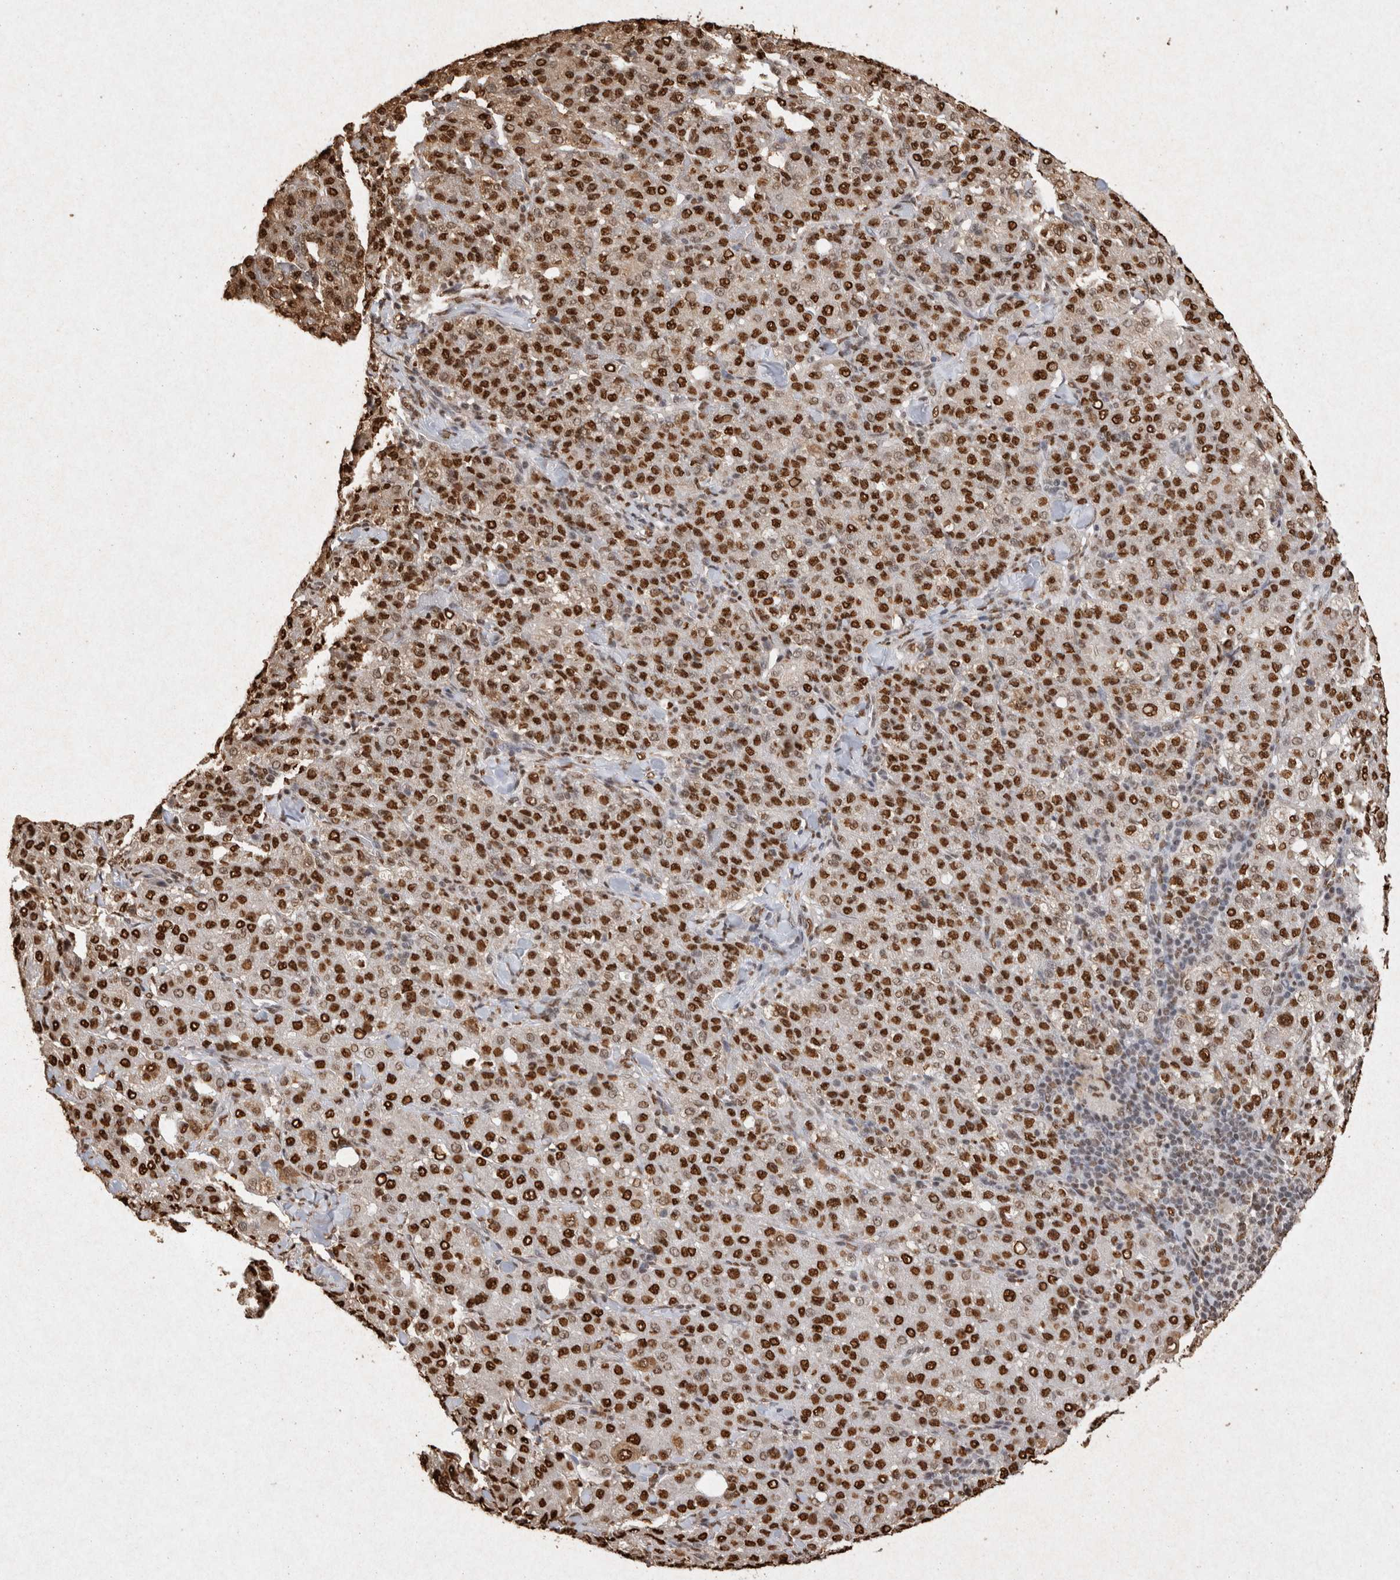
{"staining": {"intensity": "strong", "quantity": ">75%", "location": "nuclear"}, "tissue": "liver cancer", "cell_type": "Tumor cells", "image_type": "cancer", "snomed": [{"axis": "morphology", "description": "Carcinoma, Hepatocellular, NOS"}, {"axis": "topography", "description": "Liver"}], "caption": "A brown stain labels strong nuclear positivity of a protein in human liver hepatocellular carcinoma tumor cells.", "gene": "HDGF", "patient": {"sex": "male", "age": 65}}